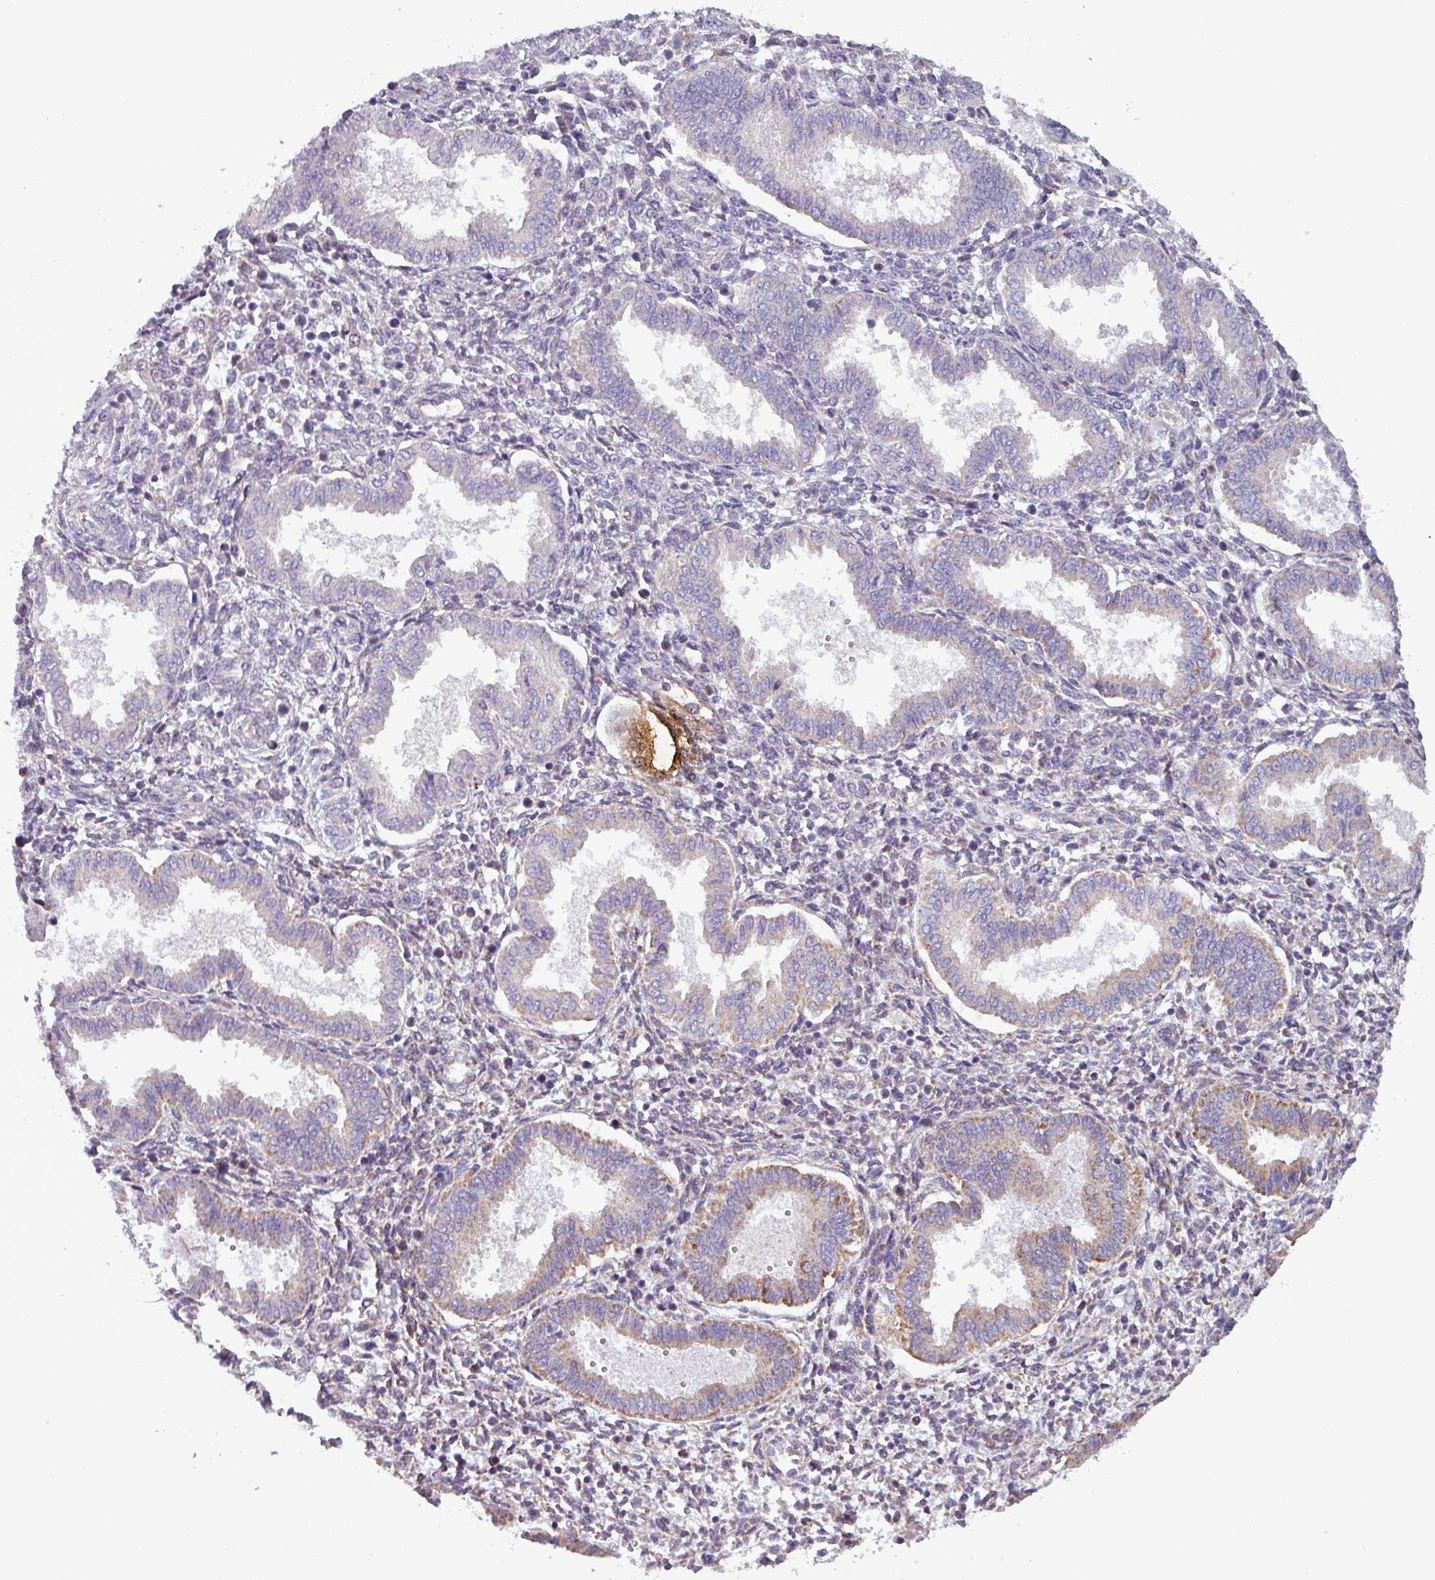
{"staining": {"intensity": "weak", "quantity": "<25%", "location": "cytoplasmic/membranous"}, "tissue": "endometrium", "cell_type": "Cells in endometrial stroma", "image_type": "normal", "snomed": [{"axis": "morphology", "description": "Normal tissue, NOS"}, {"axis": "topography", "description": "Endometrium"}], "caption": "High magnification brightfield microscopy of benign endometrium stained with DAB (brown) and counterstained with hematoxylin (blue): cells in endometrial stroma show no significant staining. Nuclei are stained in blue.", "gene": "PNMA6A", "patient": {"sex": "female", "age": 24}}